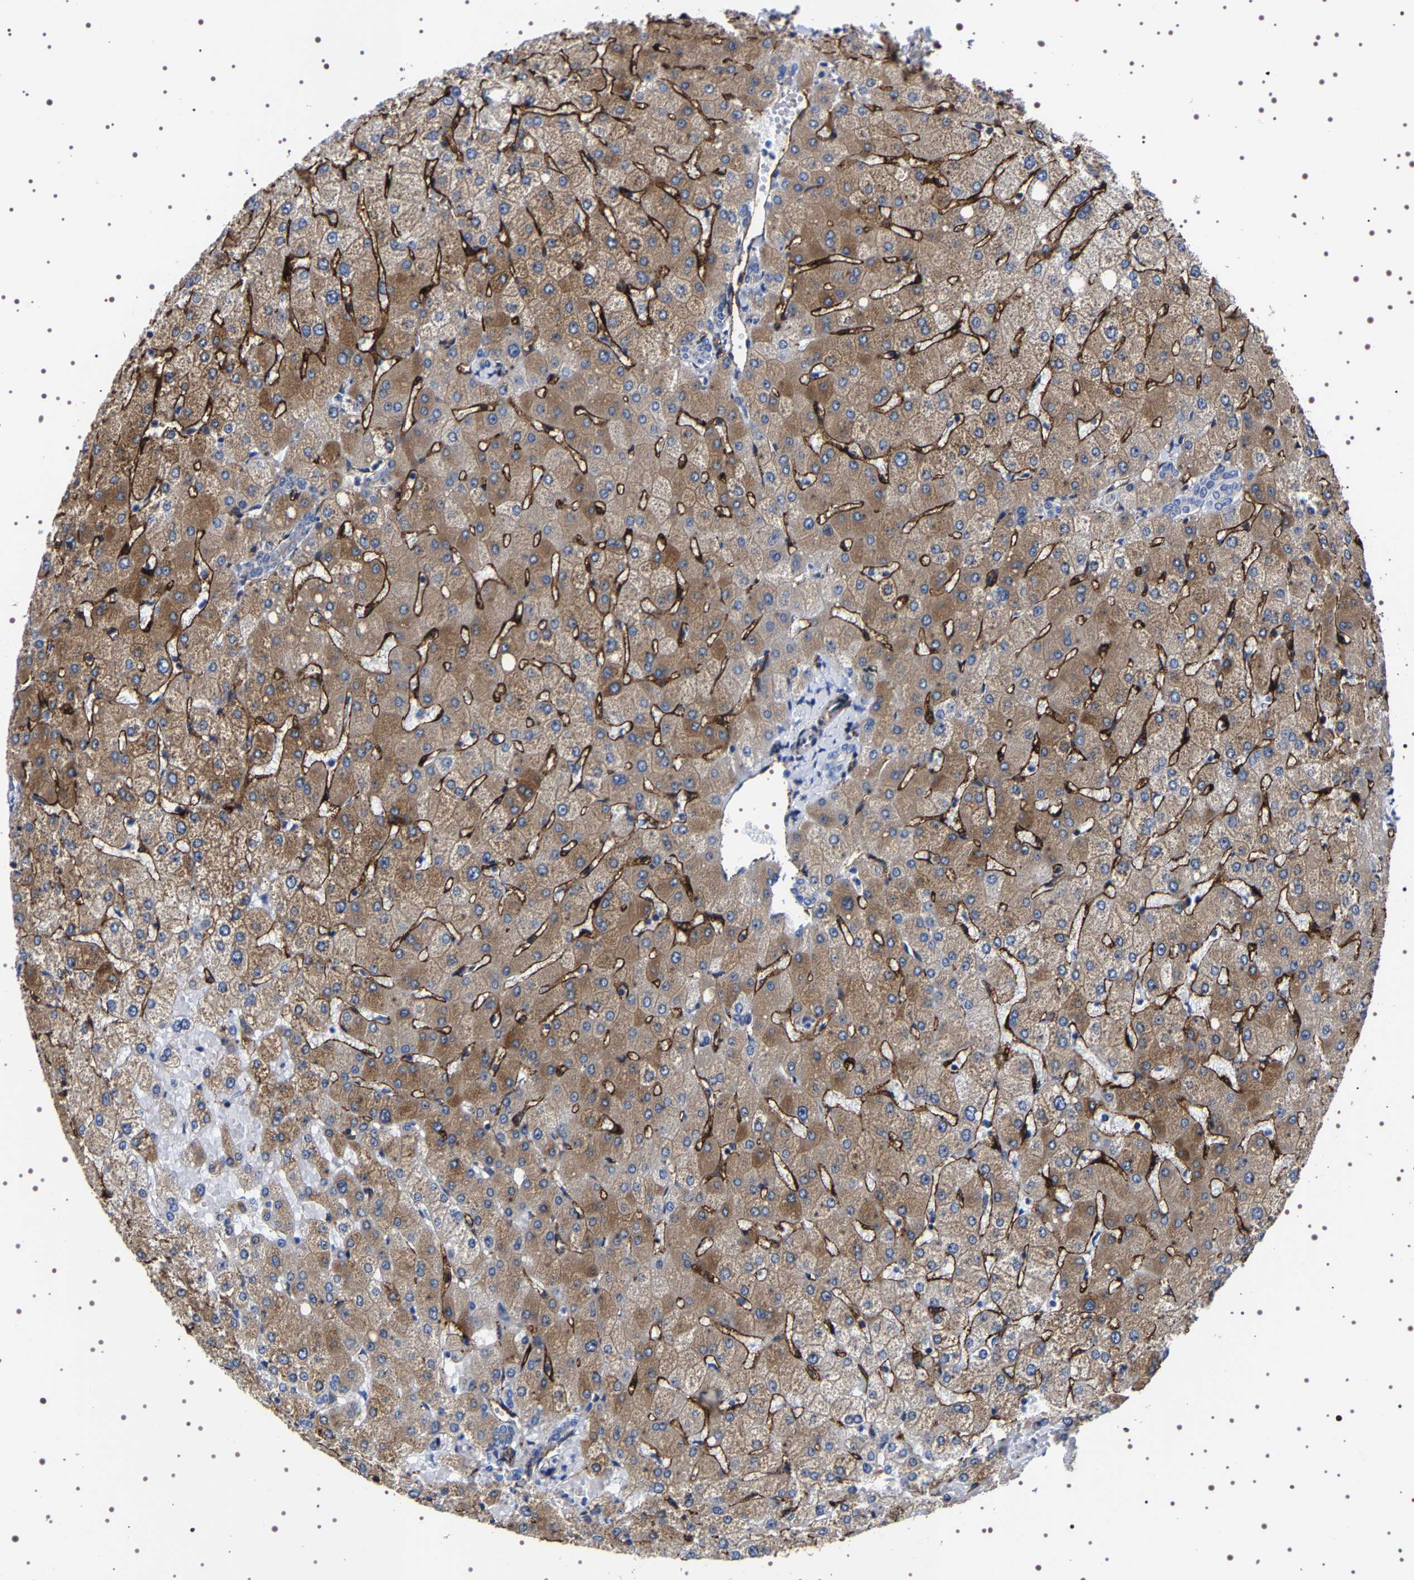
{"staining": {"intensity": "negative", "quantity": "none", "location": "none"}, "tissue": "liver", "cell_type": "Cholangiocytes", "image_type": "normal", "snomed": [{"axis": "morphology", "description": "Normal tissue, NOS"}, {"axis": "topography", "description": "Liver"}], "caption": "A photomicrograph of human liver is negative for staining in cholangiocytes. The staining was performed using DAB (3,3'-diaminobenzidine) to visualize the protein expression in brown, while the nuclei were stained in blue with hematoxylin (Magnification: 20x).", "gene": "SQLE", "patient": {"sex": "female", "age": 54}}